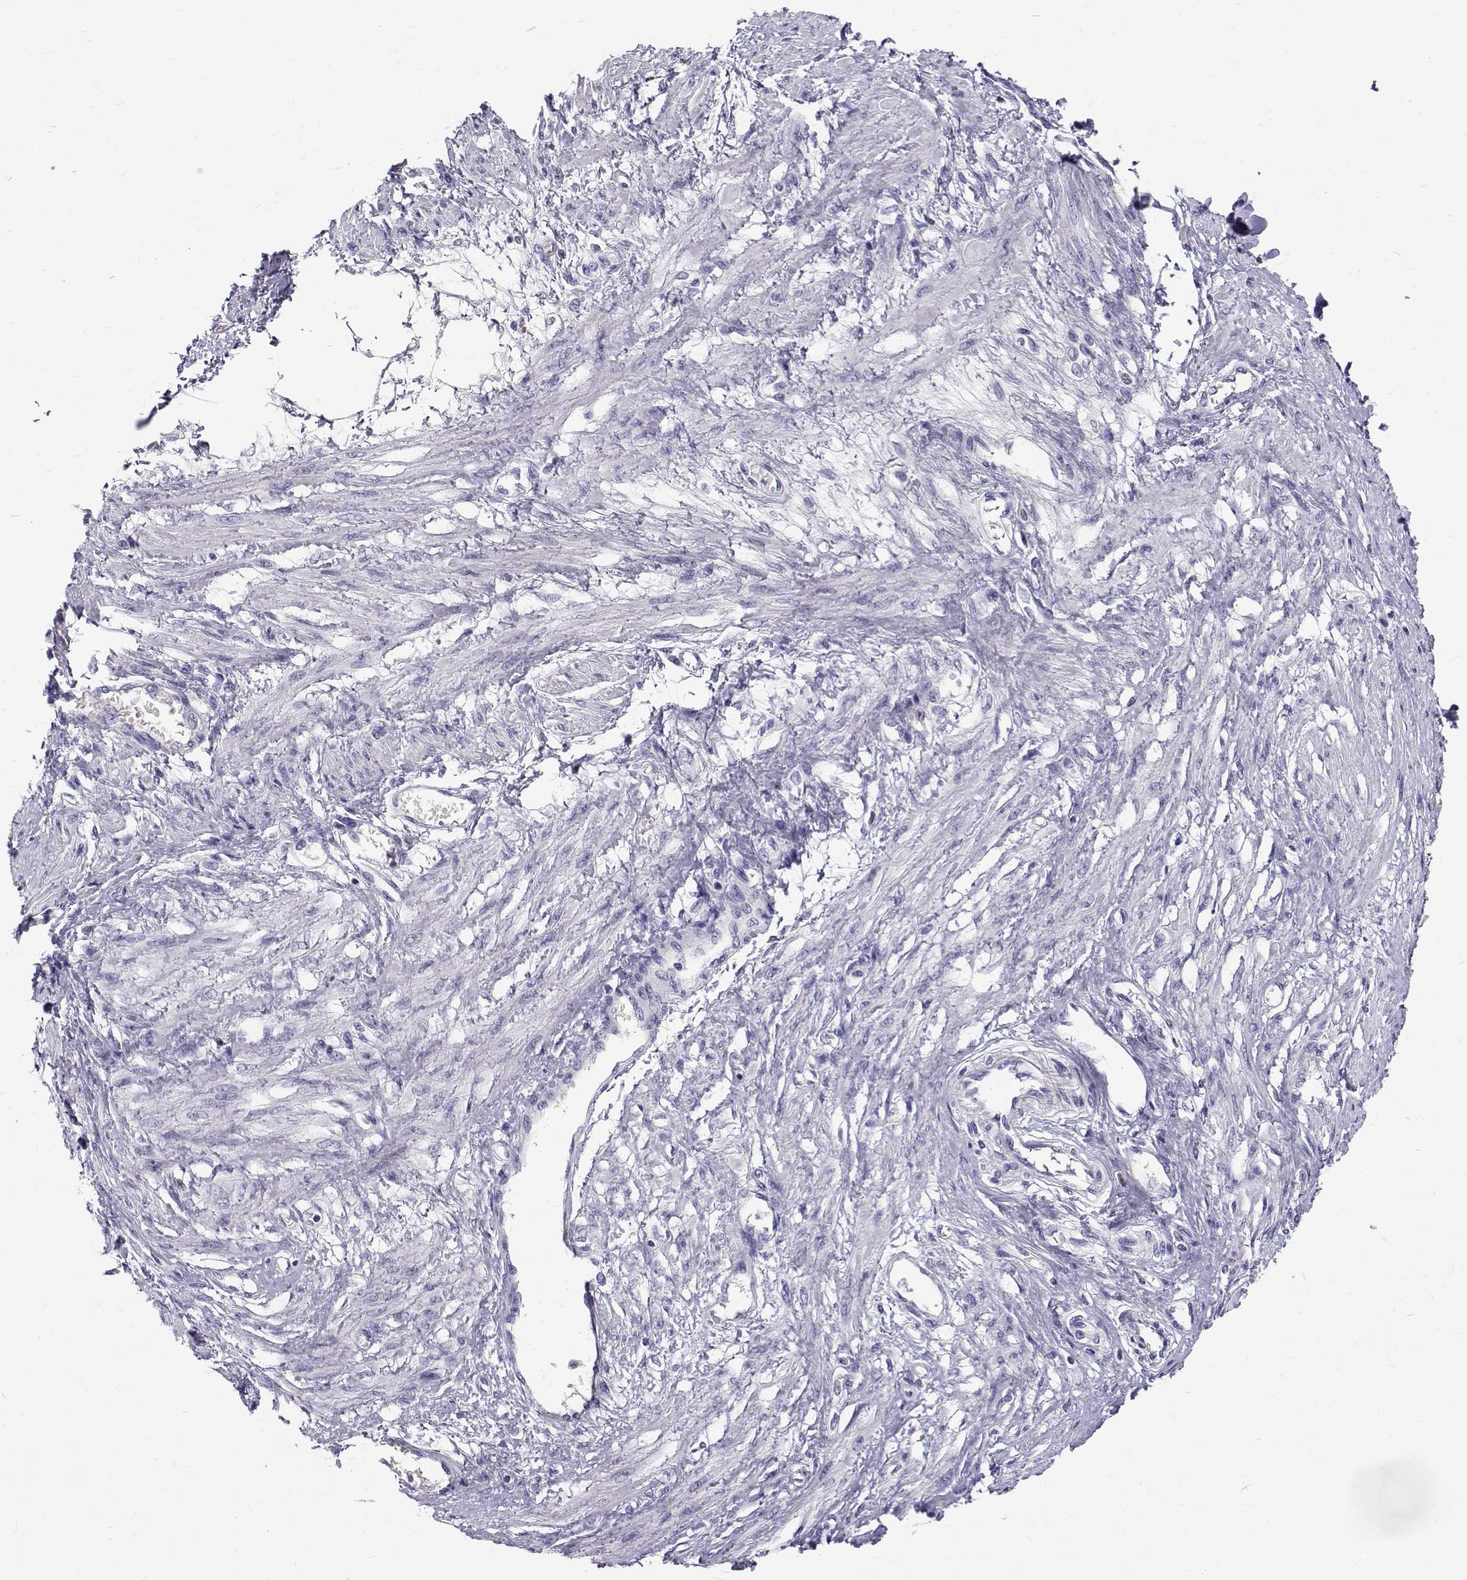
{"staining": {"intensity": "negative", "quantity": "none", "location": "none"}, "tissue": "smooth muscle", "cell_type": "Smooth muscle cells", "image_type": "normal", "snomed": [{"axis": "morphology", "description": "Normal tissue, NOS"}, {"axis": "topography", "description": "Smooth muscle"}, {"axis": "topography", "description": "Uterus"}], "caption": "Immunohistochemistry (IHC) of unremarkable human smooth muscle reveals no staining in smooth muscle cells.", "gene": "IGSF1", "patient": {"sex": "female", "age": 39}}